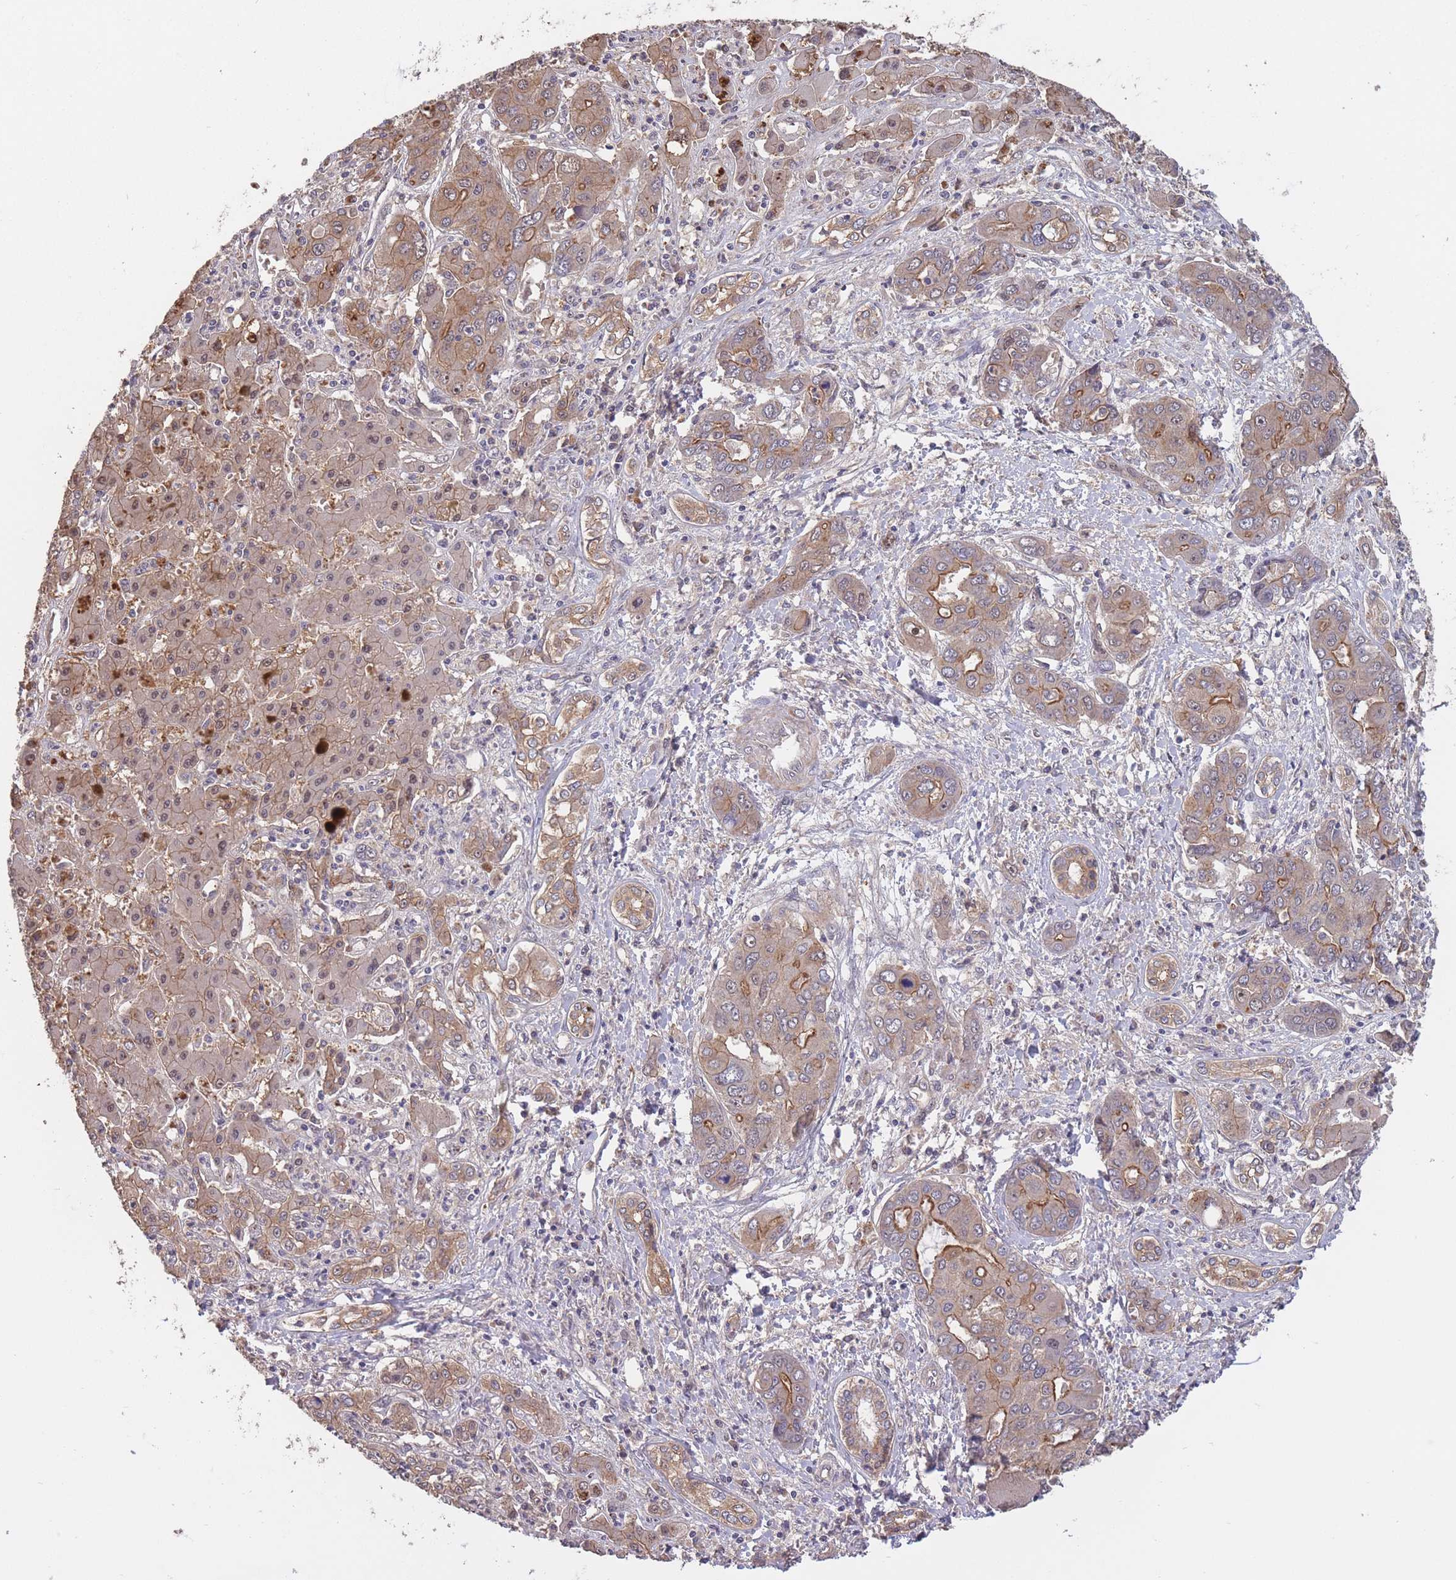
{"staining": {"intensity": "moderate", "quantity": "25%-75%", "location": "cytoplasmic/membranous"}, "tissue": "liver cancer", "cell_type": "Tumor cells", "image_type": "cancer", "snomed": [{"axis": "morphology", "description": "Cholangiocarcinoma"}, {"axis": "topography", "description": "Liver"}], "caption": "High-magnification brightfield microscopy of liver cancer (cholangiocarcinoma) stained with DAB (brown) and counterstained with hematoxylin (blue). tumor cells exhibit moderate cytoplasmic/membranous expression is seen in about25%-75% of cells. (brown staining indicates protein expression, while blue staining denotes nuclei).", "gene": "KIAA1755", "patient": {"sex": "male", "age": 67}}